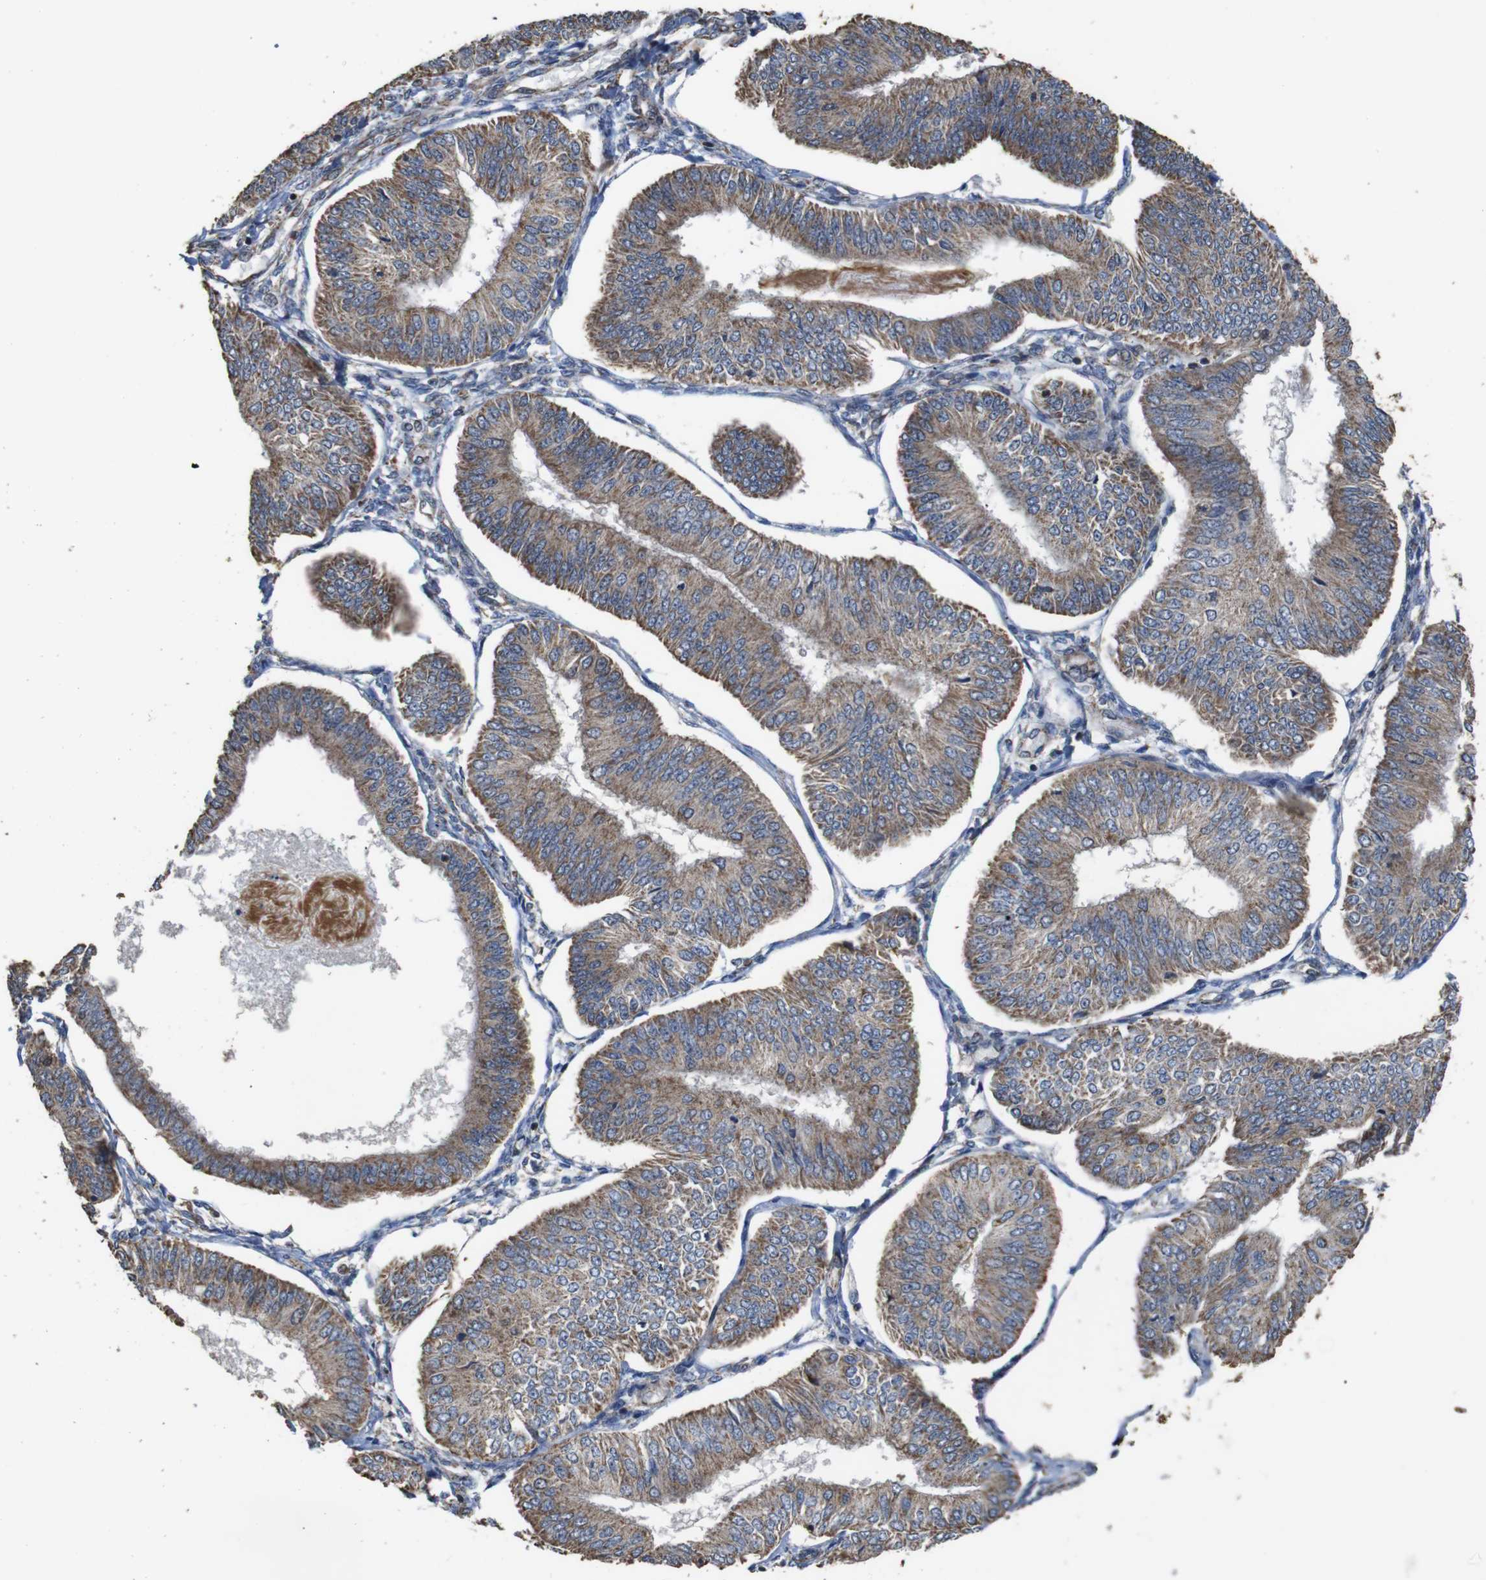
{"staining": {"intensity": "moderate", "quantity": ">75%", "location": "cytoplasmic/membranous,nuclear"}, "tissue": "endometrial cancer", "cell_type": "Tumor cells", "image_type": "cancer", "snomed": [{"axis": "morphology", "description": "Adenocarcinoma, NOS"}, {"axis": "topography", "description": "Endometrium"}], "caption": "Moderate cytoplasmic/membranous and nuclear protein positivity is seen in about >75% of tumor cells in endometrial cancer.", "gene": "SNN", "patient": {"sex": "female", "age": 58}}